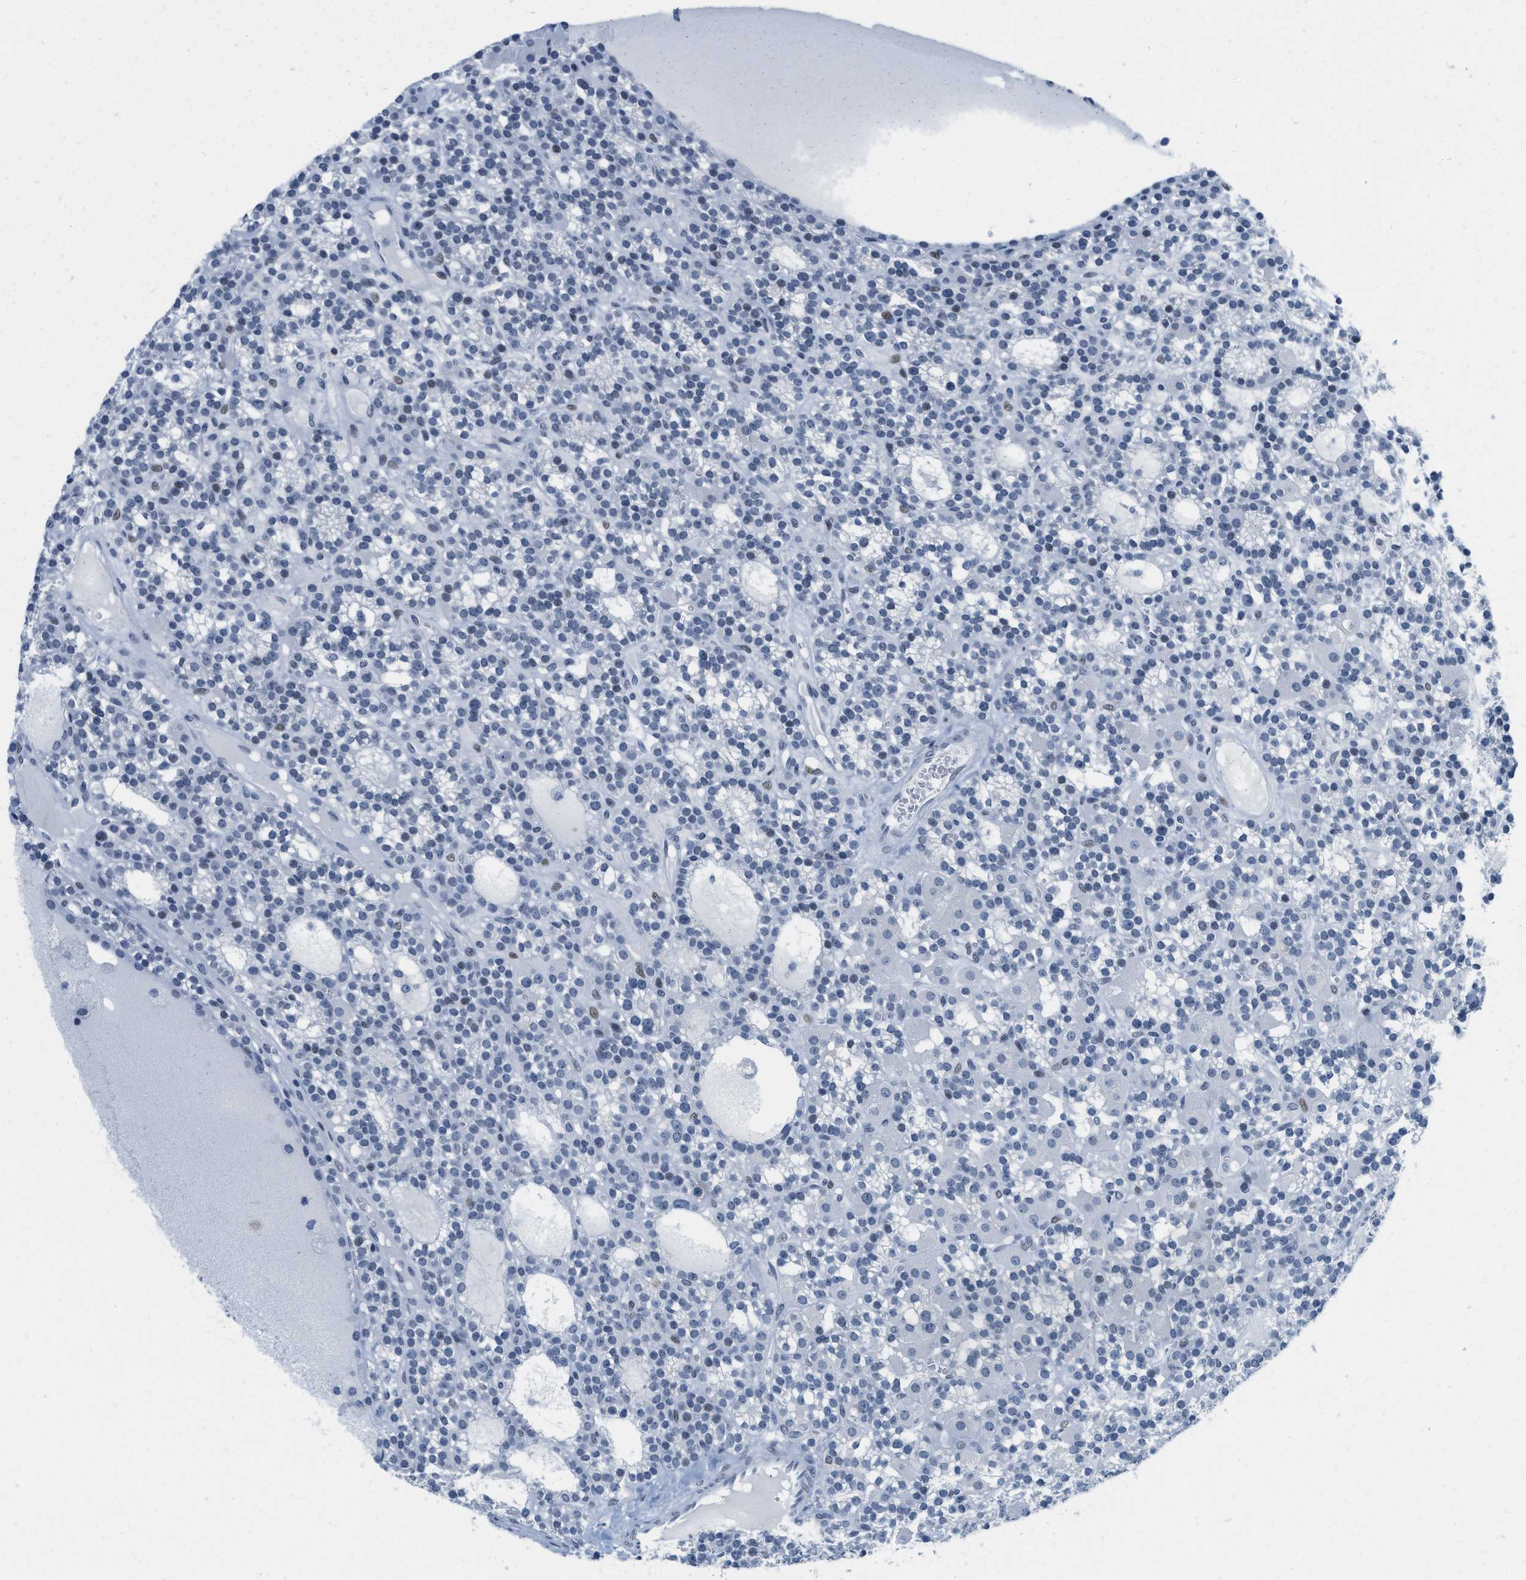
{"staining": {"intensity": "strong", "quantity": "25%-75%", "location": "nuclear"}, "tissue": "parathyroid gland", "cell_type": "Glandular cells", "image_type": "normal", "snomed": [{"axis": "morphology", "description": "Normal tissue, NOS"}, {"axis": "morphology", "description": "Adenoma, NOS"}, {"axis": "topography", "description": "Parathyroid gland"}], "caption": "Immunohistochemical staining of unremarkable human parathyroid gland demonstrates high levels of strong nuclear expression in about 25%-75% of glandular cells.", "gene": "PBX1", "patient": {"sex": "female", "age": 58}}